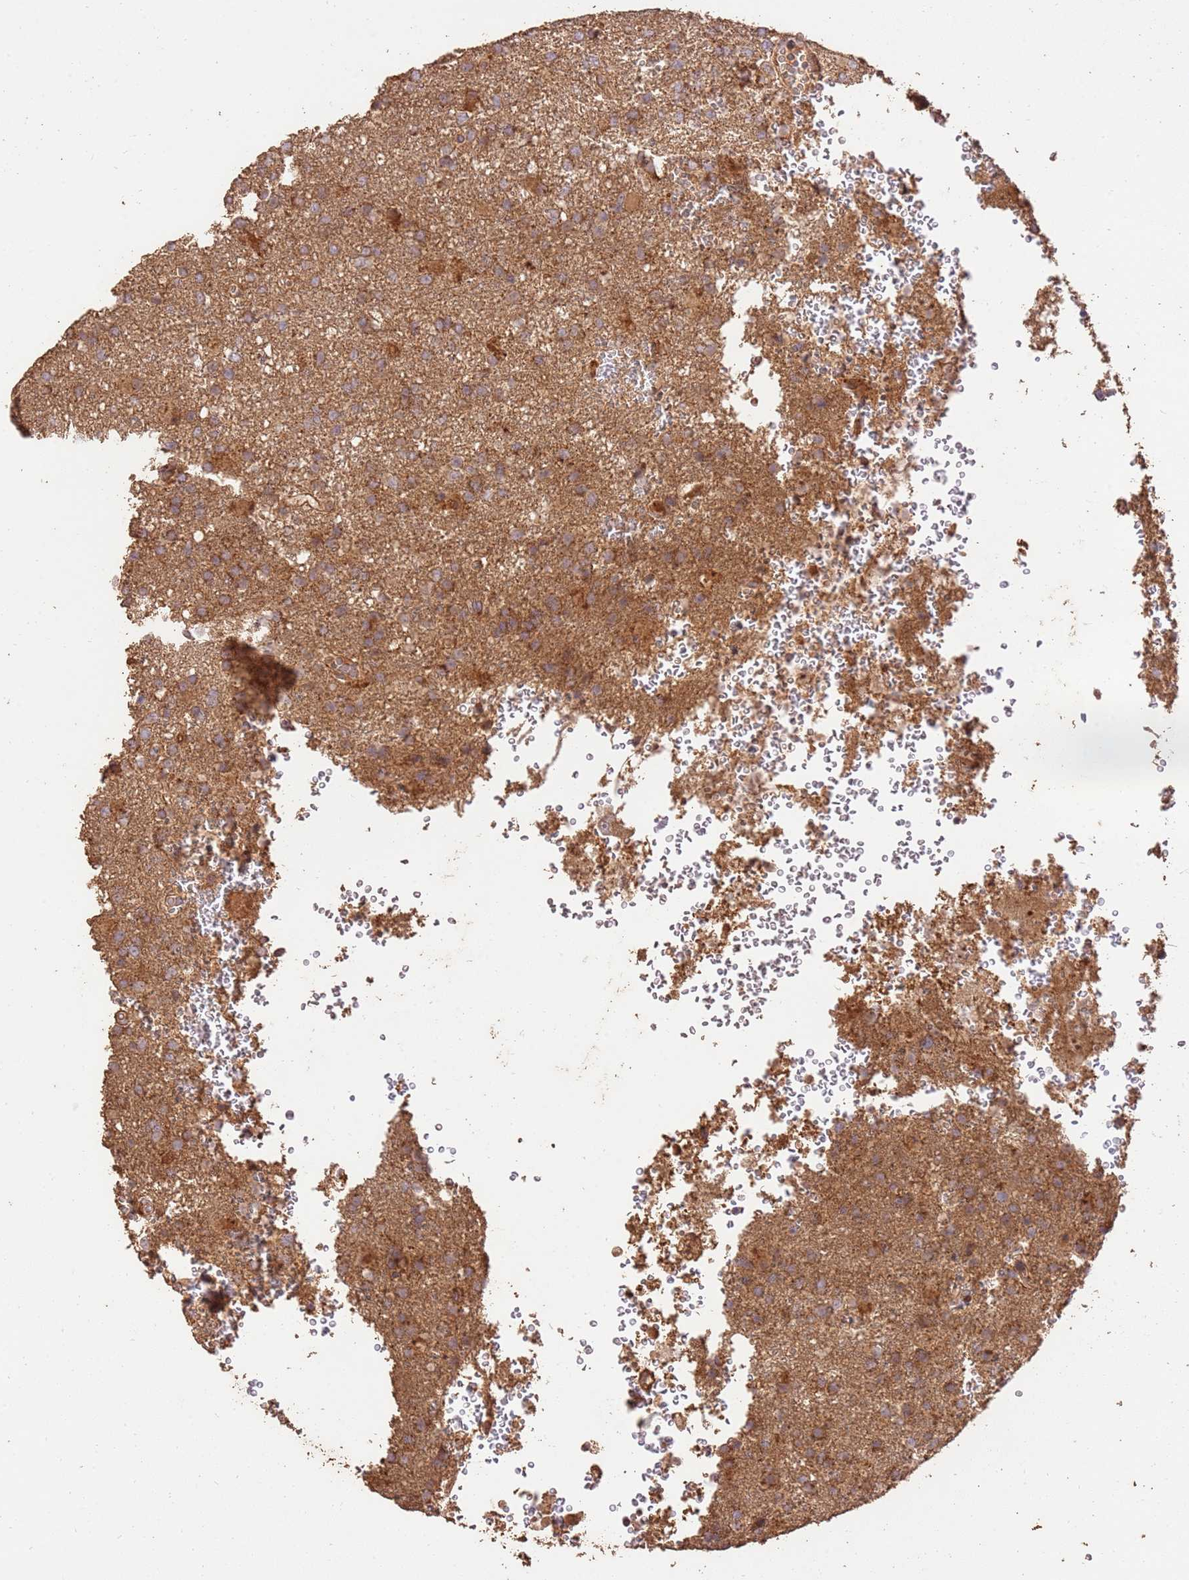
{"staining": {"intensity": "moderate", "quantity": "25%-75%", "location": "cytoplasmic/membranous"}, "tissue": "glioma", "cell_type": "Tumor cells", "image_type": "cancer", "snomed": [{"axis": "morphology", "description": "Glioma, malignant, High grade"}, {"axis": "topography", "description": "Brain"}], "caption": "This is a micrograph of immunohistochemistry staining of high-grade glioma (malignant), which shows moderate staining in the cytoplasmic/membranous of tumor cells.", "gene": "LRRC28", "patient": {"sex": "female", "age": 74}}